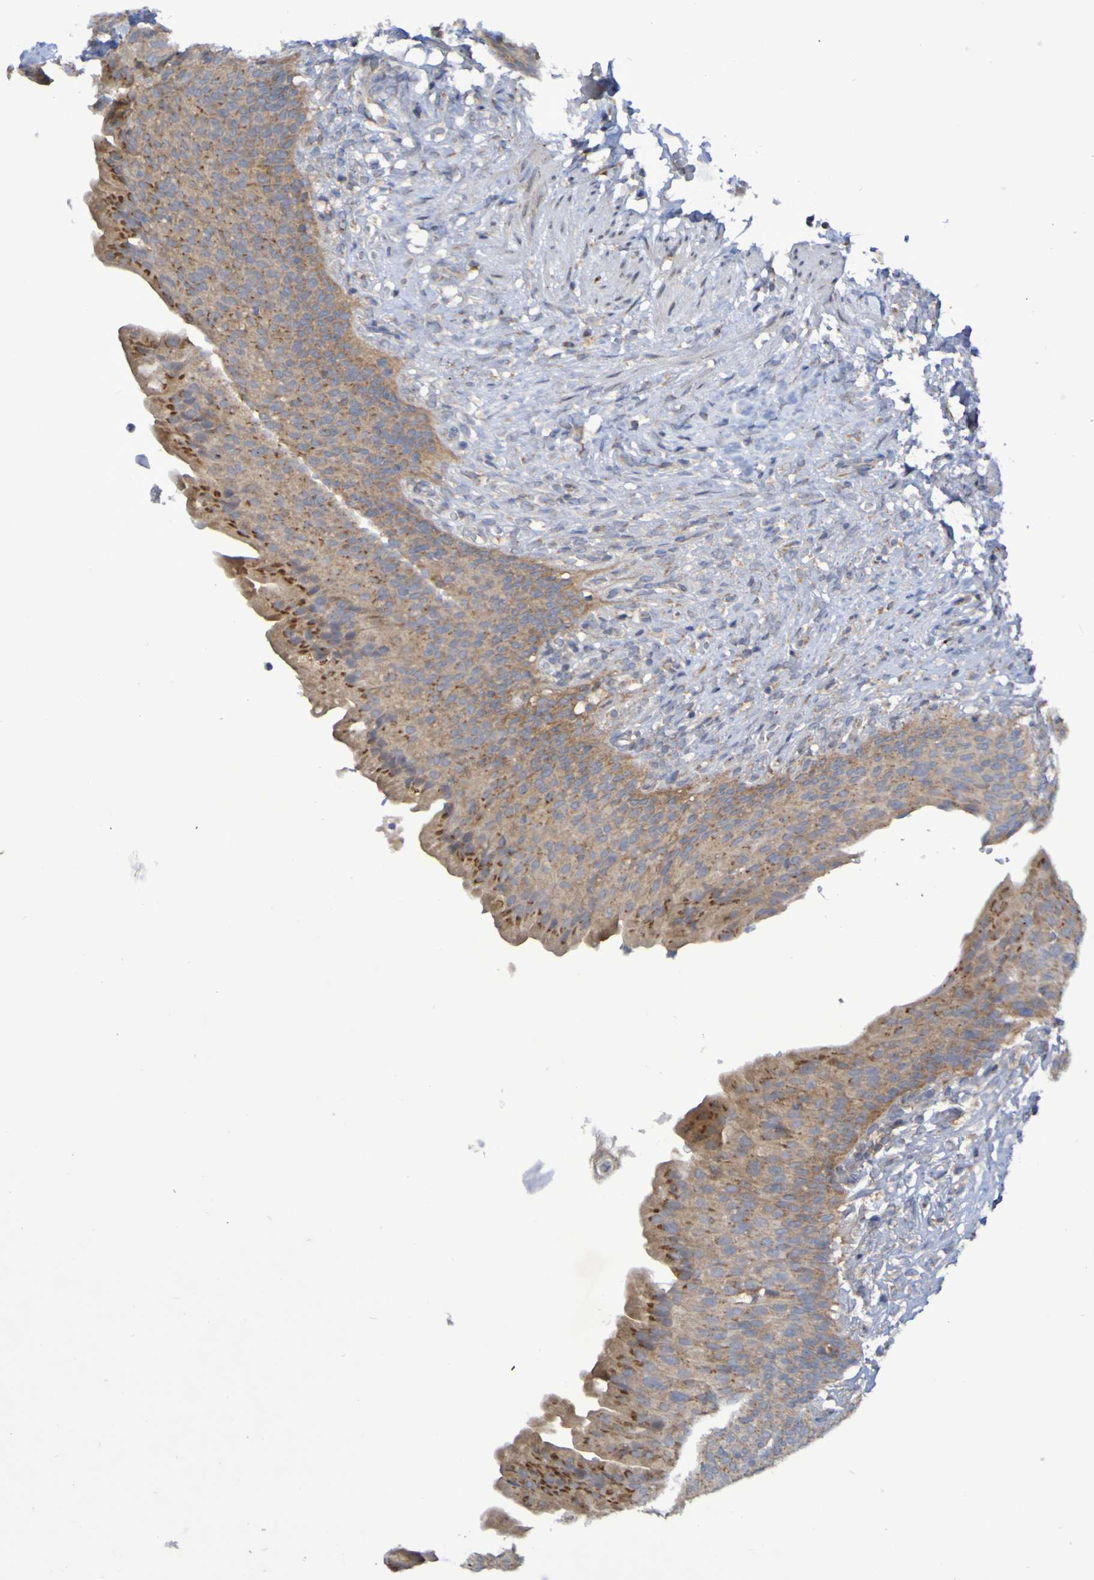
{"staining": {"intensity": "strong", "quantity": "<25%", "location": "cytoplasmic/membranous"}, "tissue": "urinary bladder", "cell_type": "Urothelial cells", "image_type": "normal", "snomed": [{"axis": "morphology", "description": "Normal tissue, NOS"}, {"axis": "topography", "description": "Urinary bladder"}], "caption": "Immunohistochemistry micrograph of normal urinary bladder: human urinary bladder stained using IHC displays medium levels of strong protein expression localized specifically in the cytoplasmic/membranous of urothelial cells, appearing as a cytoplasmic/membranous brown color.", "gene": "LMBRD2", "patient": {"sex": "female", "age": 79}}